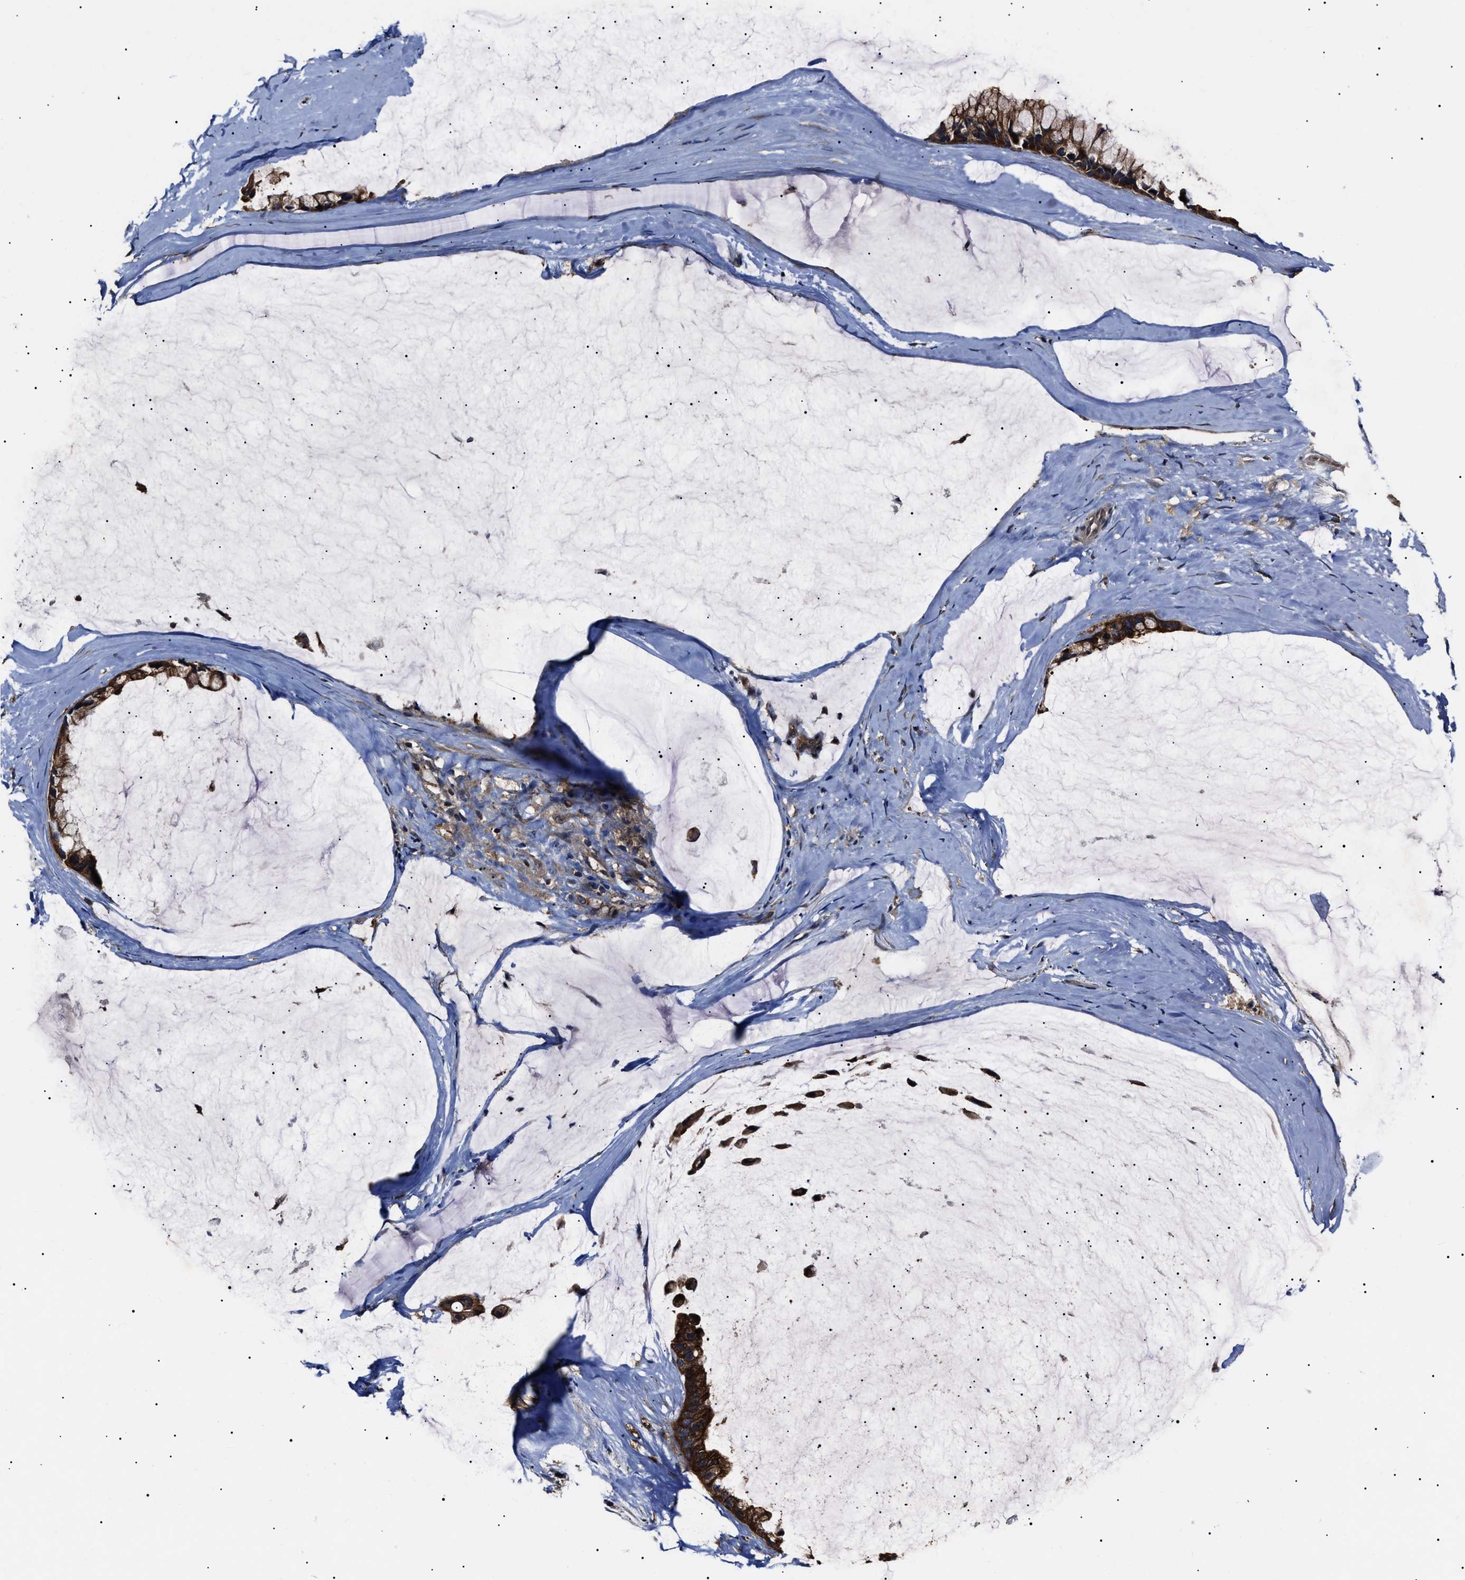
{"staining": {"intensity": "strong", "quantity": ">75%", "location": "cytoplasmic/membranous"}, "tissue": "ovarian cancer", "cell_type": "Tumor cells", "image_type": "cancer", "snomed": [{"axis": "morphology", "description": "Cystadenocarcinoma, mucinous, NOS"}, {"axis": "topography", "description": "Ovary"}], "caption": "This is an image of IHC staining of ovarian cancer, which shows strong expression in the cytoplasmic/membranous of tumor cells.", "gene": "CCT8", "patient": {"sex": "female", "age": 39}}